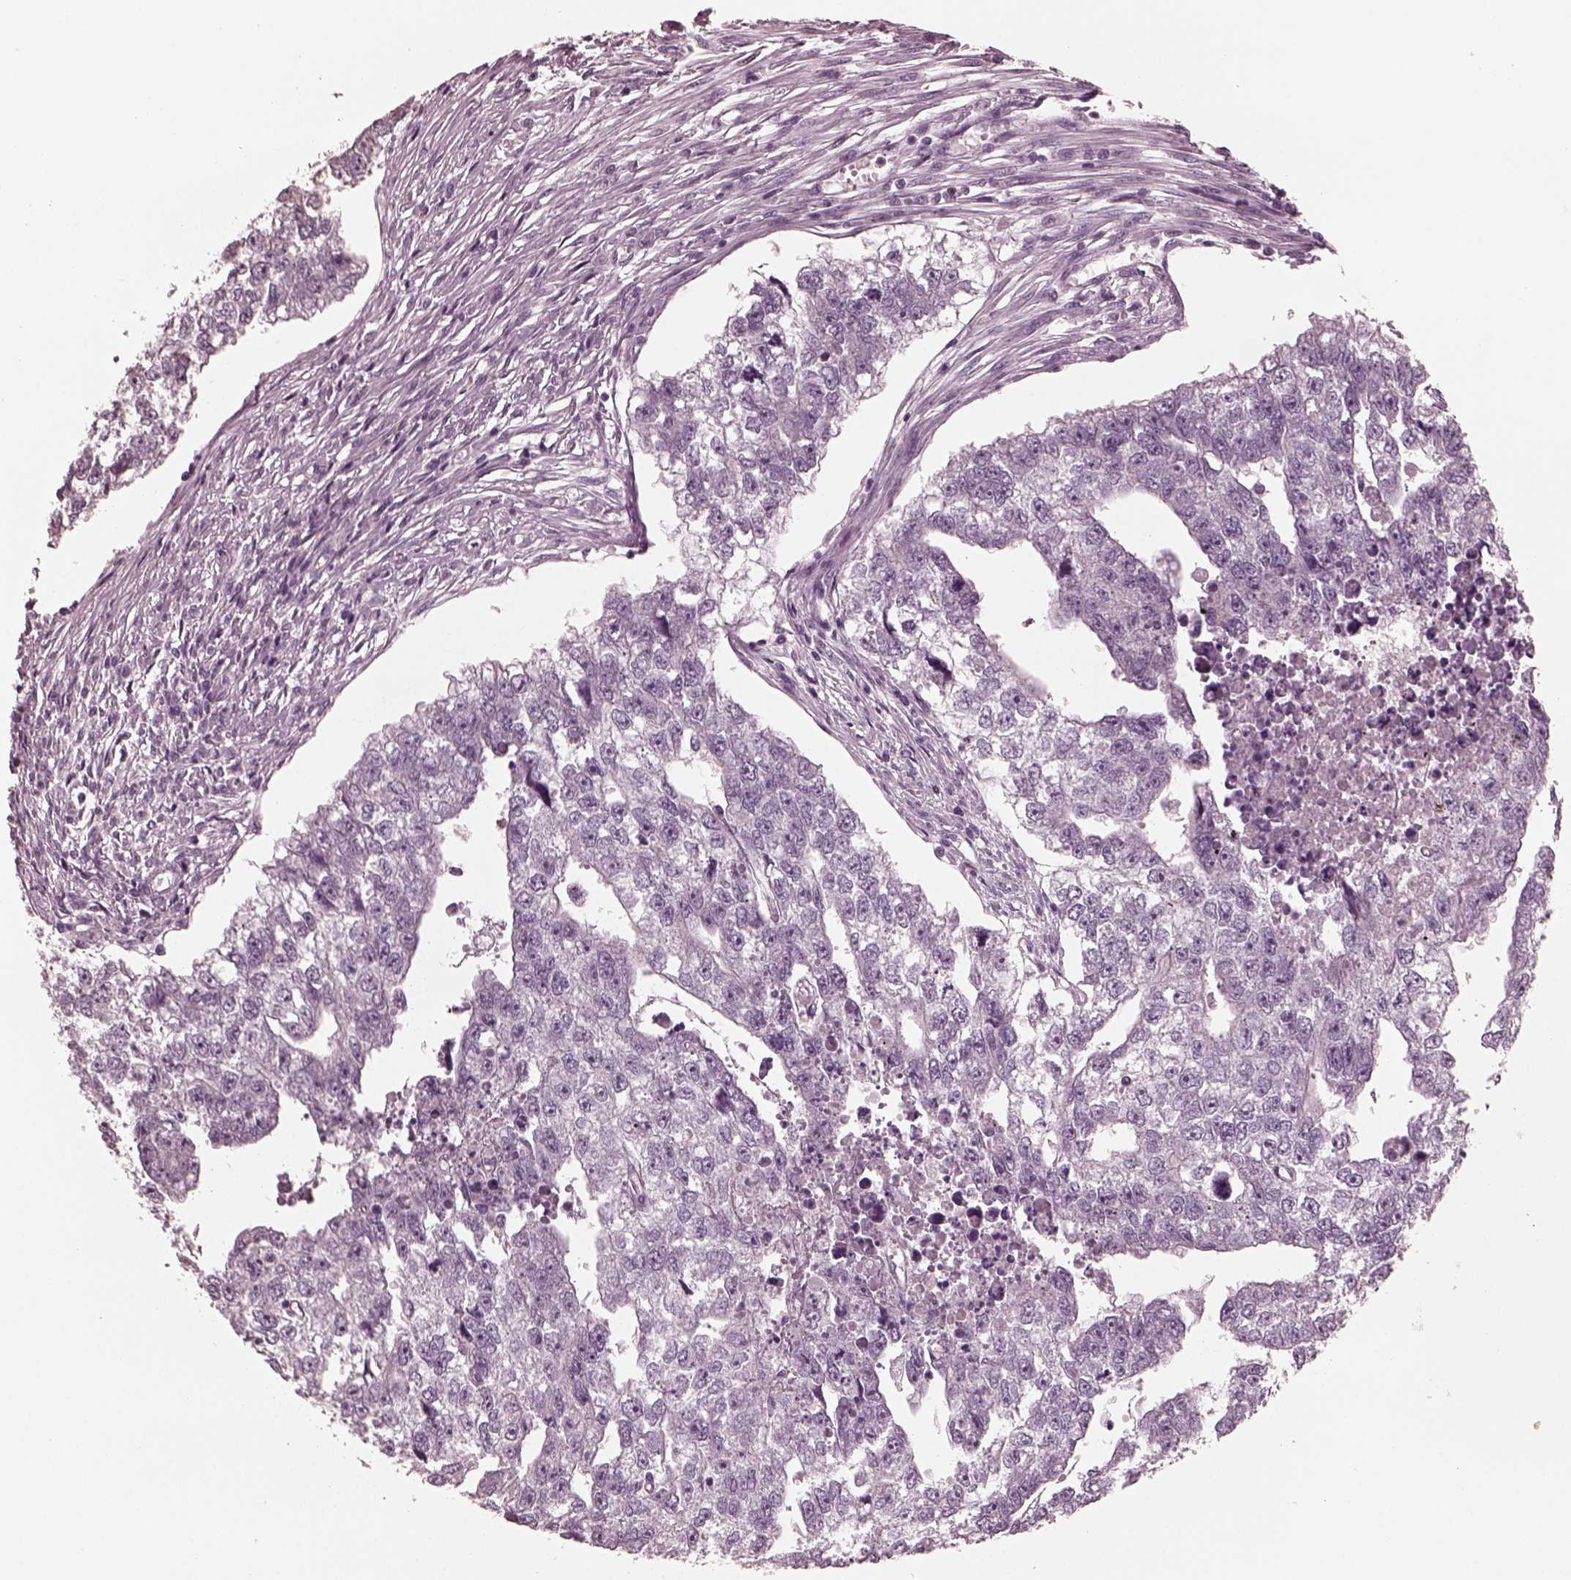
{"staining": {"intensity": "negative", "quantity": "none", "location": "none"}, "tissue": "testis cancer", "cell_type": "Tumor cells", "image_type": "cancer", "snomed": [{"axis": "morphology", "description": "Carcinoma, Embryonal, NOS"}, {"axis": "morphology", "description": "Teratoma, malignant, NOS"}, {"axis": "topography", "description": "Testis"}], "caption": "Testis cancer stained for a protein using immunohistochemistry displays no staining tumor cells.", "gene": "CGA", "patient": {"sex": "male", "age": 44}}